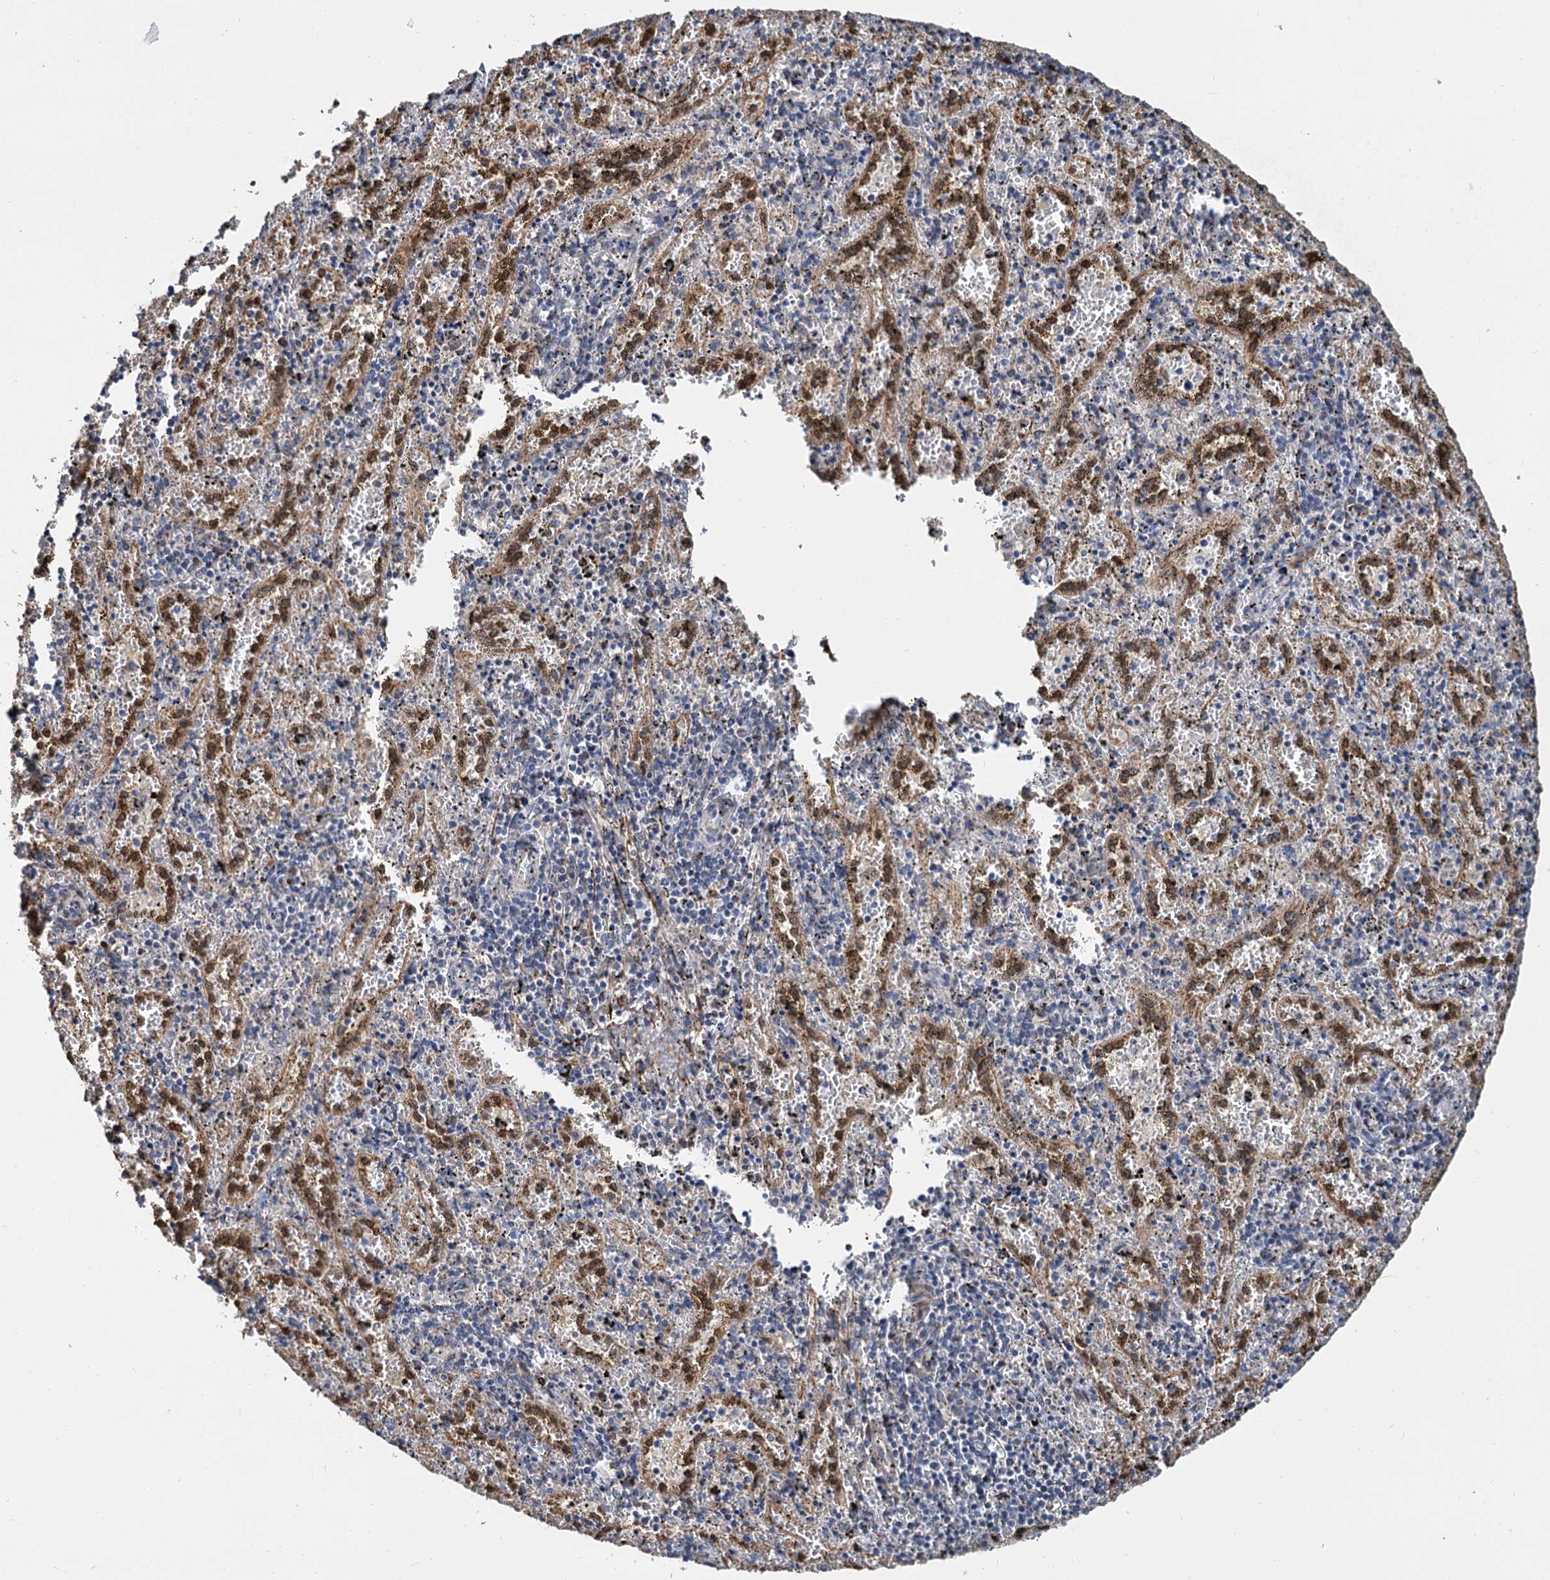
{"staining": {"intensity": "negative", "quantity": "none", "location": "none"}, "tissue": "spleen", "cell_type": "Cells in red pulp", "image_type": "normal", "snomed": [{"axis": "morphology", "description": "Normal tissue, NOS"}, {"axis": "topography", "description": "Spleen"}], "caption": "Immunohistochemistry (IHC) photomicrograph of benign spleen stained for a protein (brown), which demonstrates no expression in cells in red pulp. (Stains: DAB immunohistochemistry (IHC) with hematoxylin counter stain, Microscopy: brightfield microscopy at high magnification).", "gene": "ALKBH7", "patient": {"sex": "male", "age": 11}}